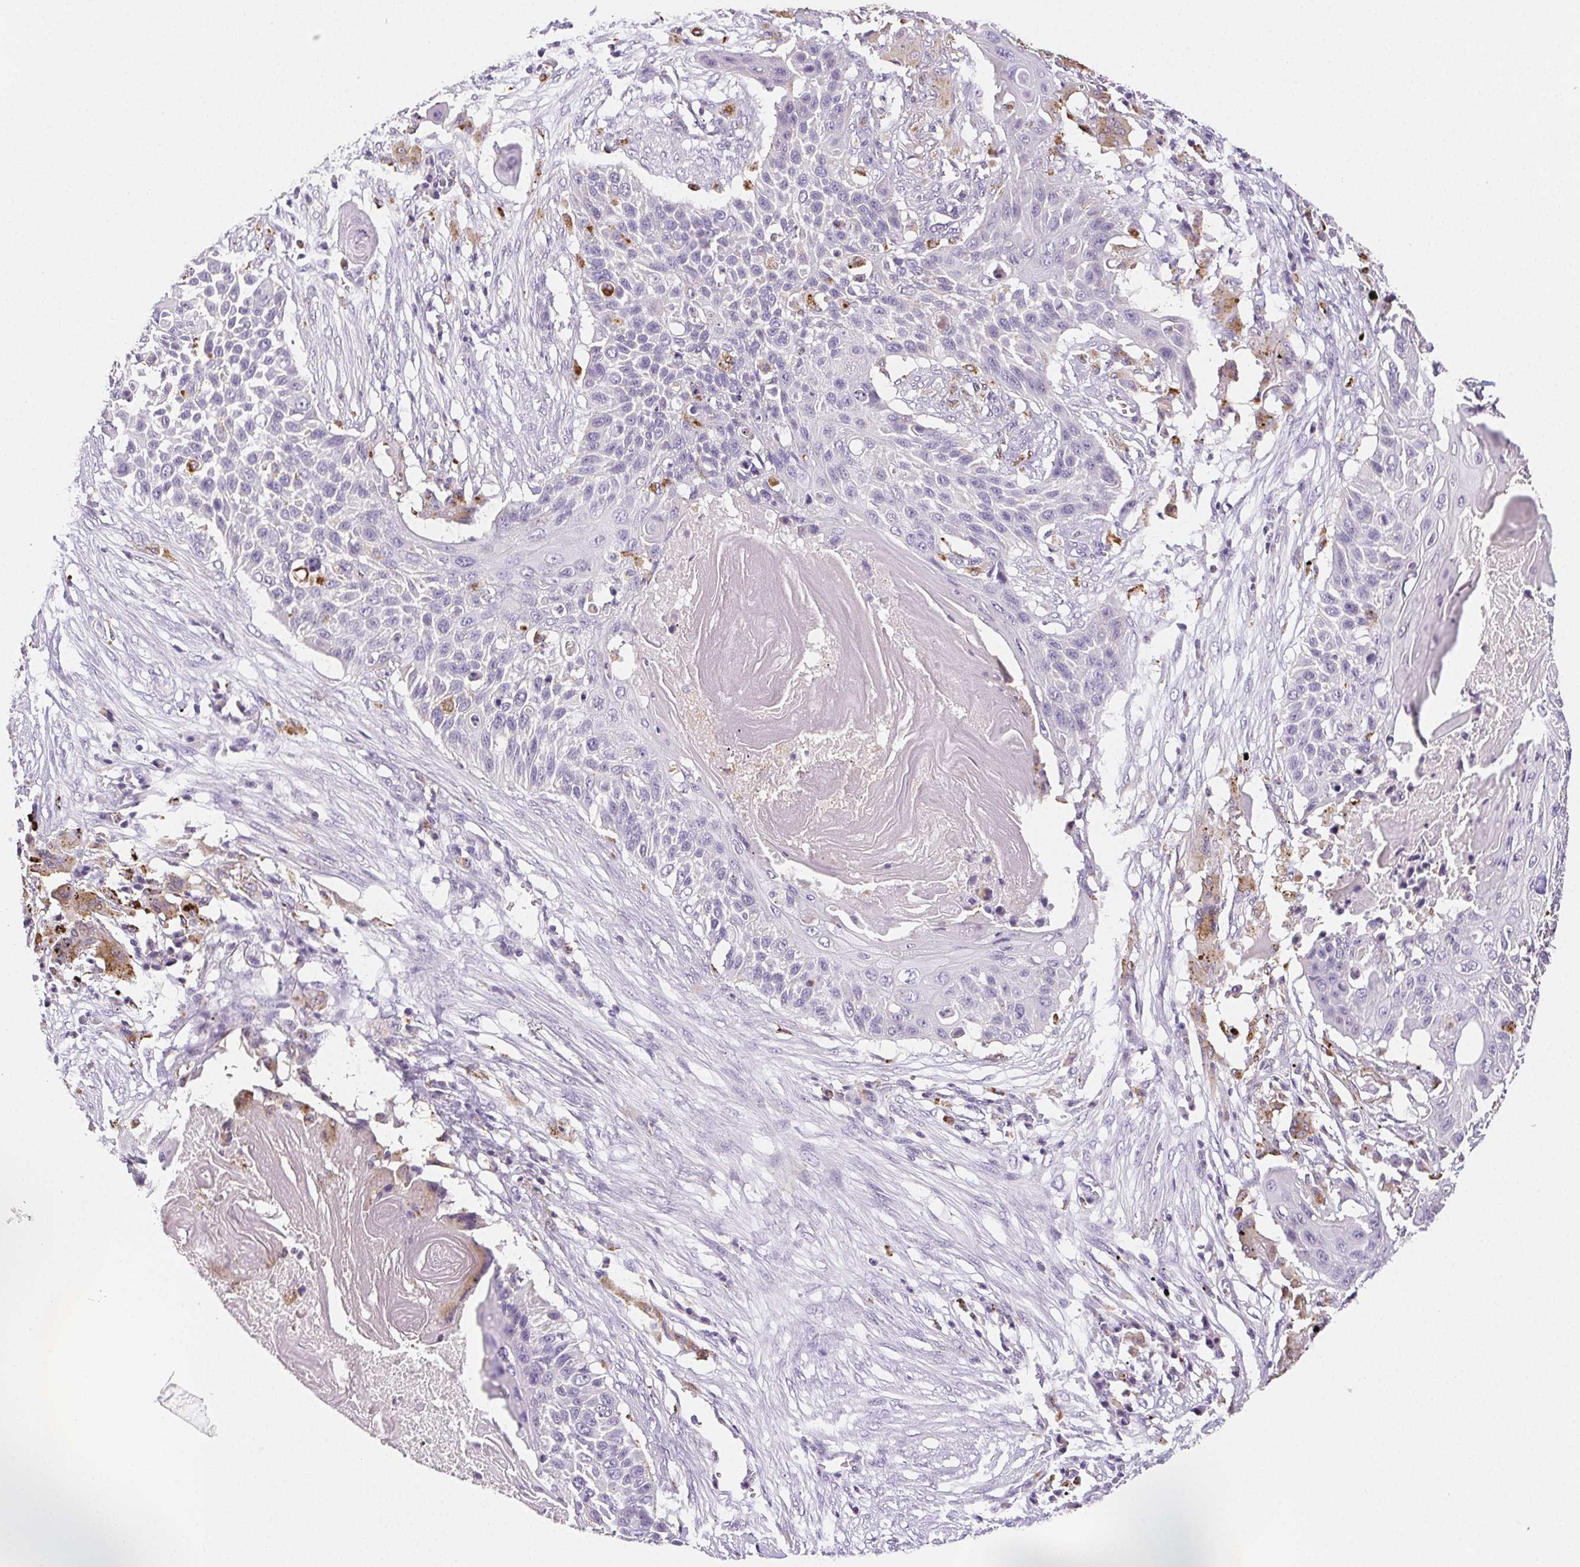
{"staining": {"intensity": "negative", "quantity": "none", "location": "none"}, "tissue": "lung cancer", "cell_type": "Tumor cells", "image_type": "cancer", "snomed": [{"axis": "morphology", "description": "Squamous cell carcinoma, NOS"}, {"axis": "topography", "description": "Lung"}], "caption": "Tumor cells are negative for brown protein staining in lung squamous cell carcinoma.", "gene": "LIPA", "patient": {"sex": "male", "age": 78}}